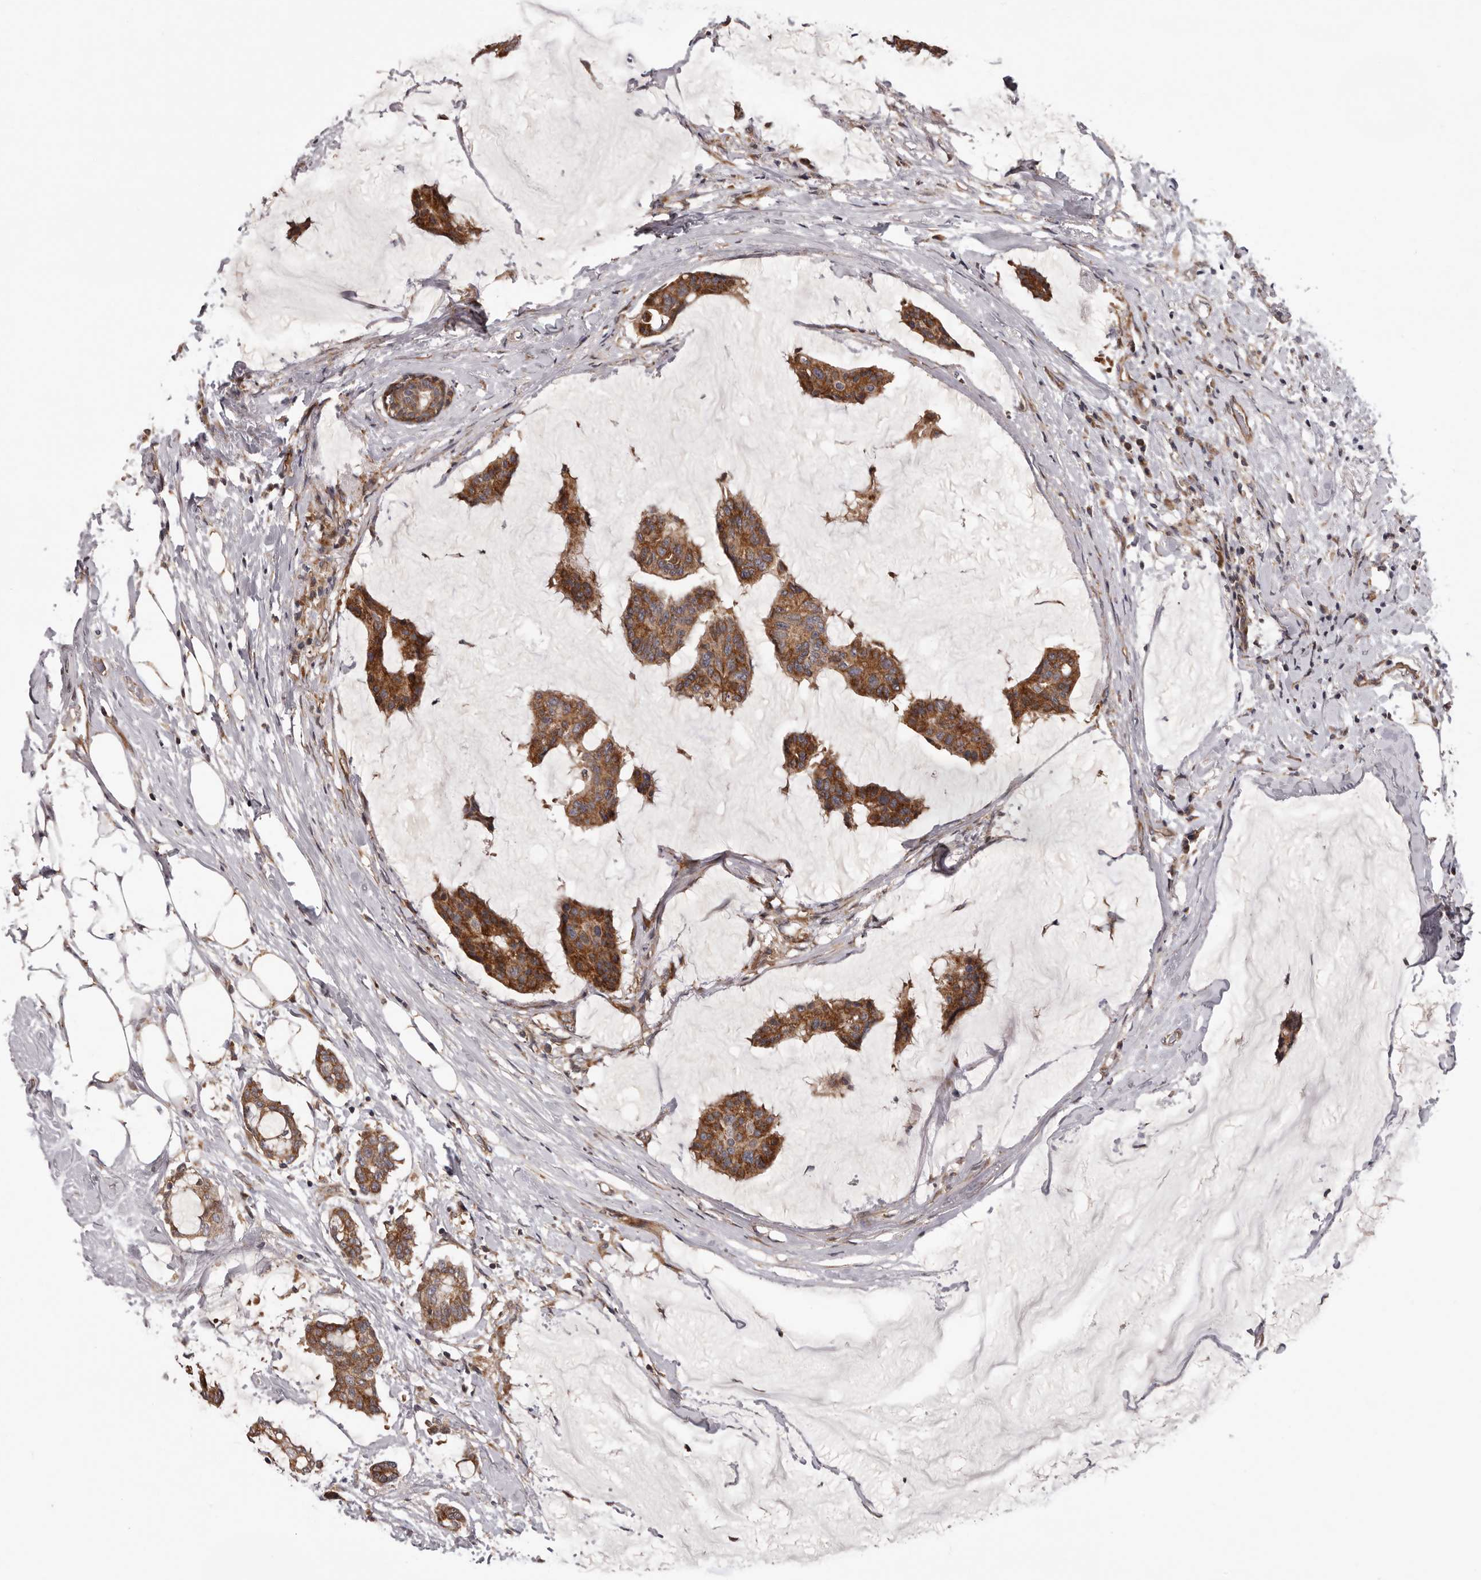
{"staining": {"intensity": "moderate", "quantity": ">75%", "location": "cytoplasmic/membranous"}, "tissue": "breast cancer", "cell_type": "Tumor cells", "image_type": "cancer", "snomed": [{"axis": "morphology", "description": "Duct carcinoma"}, {"axis": "topography", "description": "Breast"}], "caption": "Immunohistochemical staining of human intraductal carcinoma (breast) shows medium levels of moderate cytoplasmic/membranous positivity in approximately >75% of tumor cells.", "gene": "VPS37A", "patient": {"sex": "female", "age": 93}}